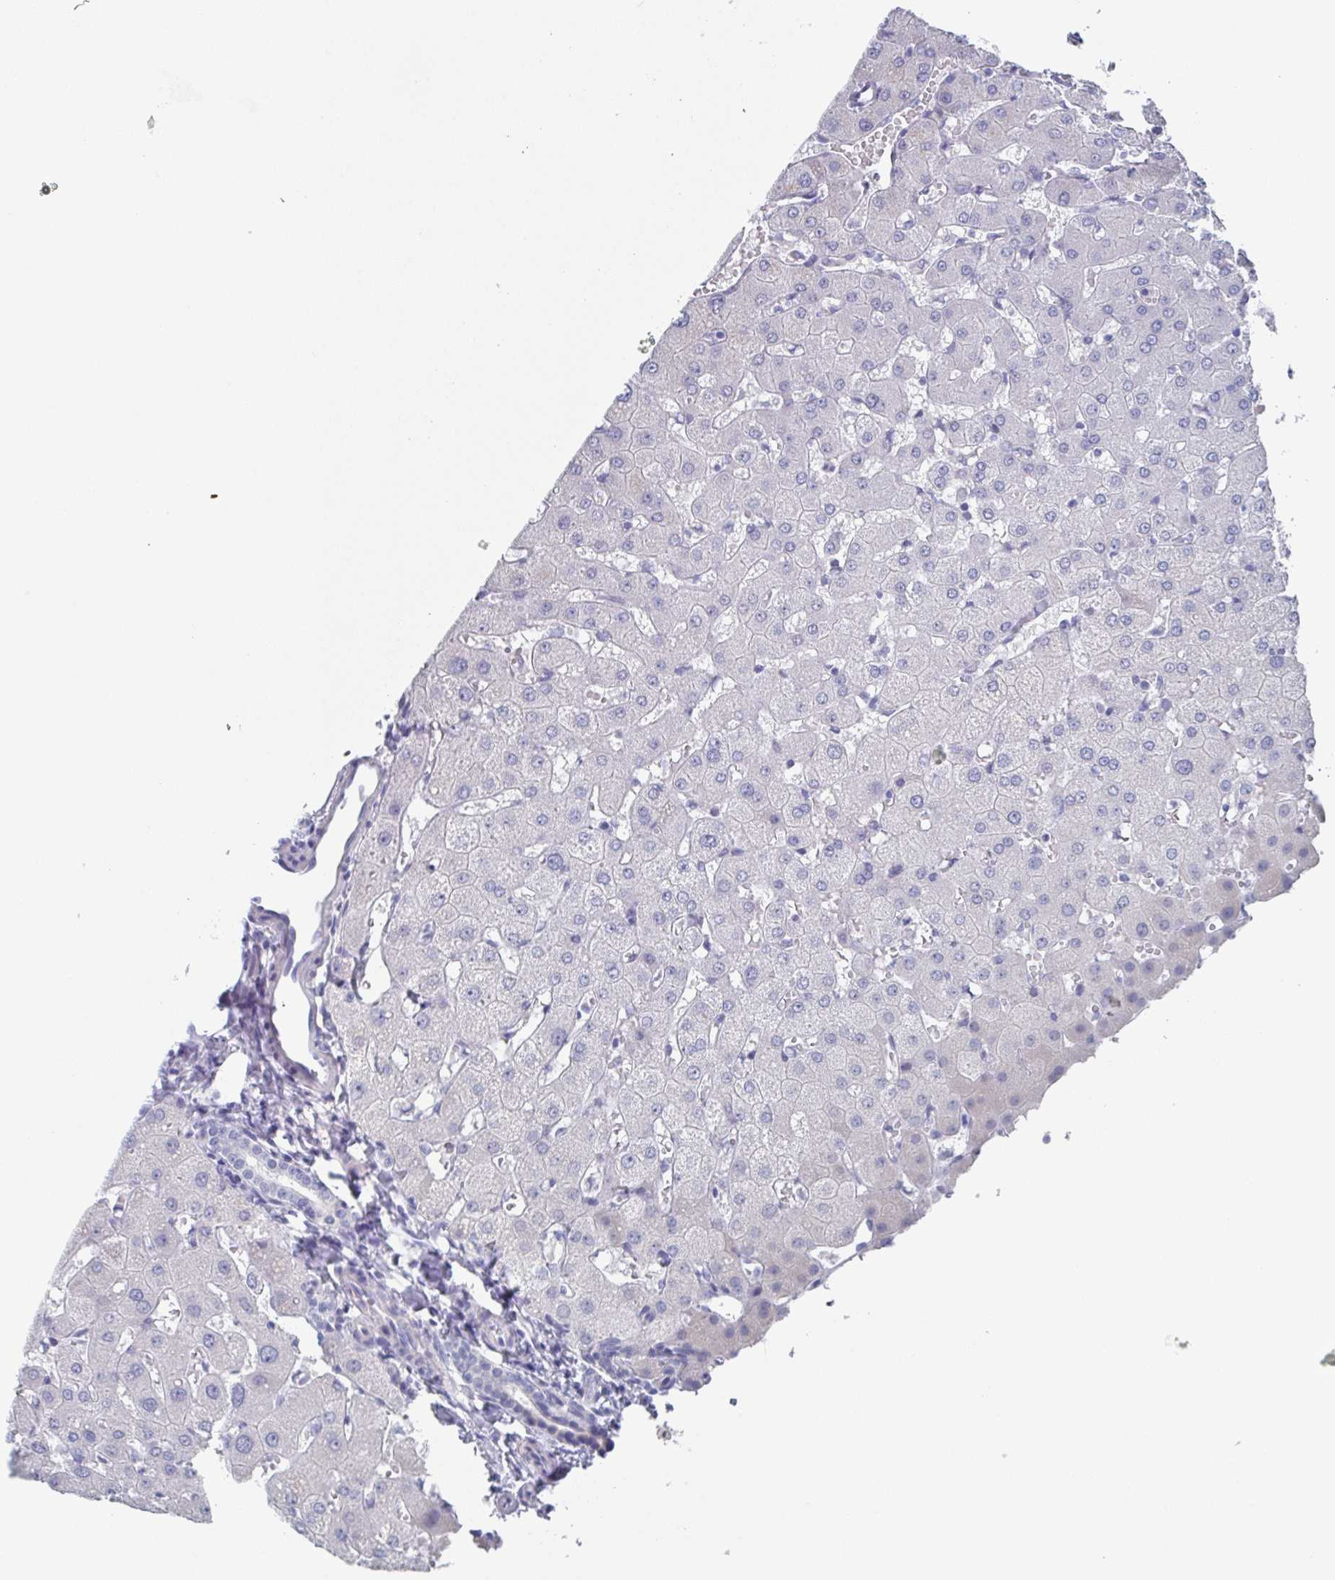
{"staining": {"intensity": "negative", "quantity": "none", "location": "none"}, "tissue": "liver", "cell_type": "Cholangiocytes", "image_type": "normal", "snomed": [{"axis": "morphology", "description": "Normal tissue, NOS"}, {"axis": "topography", "description": "Liver"}], "caption": "Cholangiocytes show no significant protein staining in normal liver.", "gene": "DYDC2", "patient": {"sex": "female", "age": 63}}